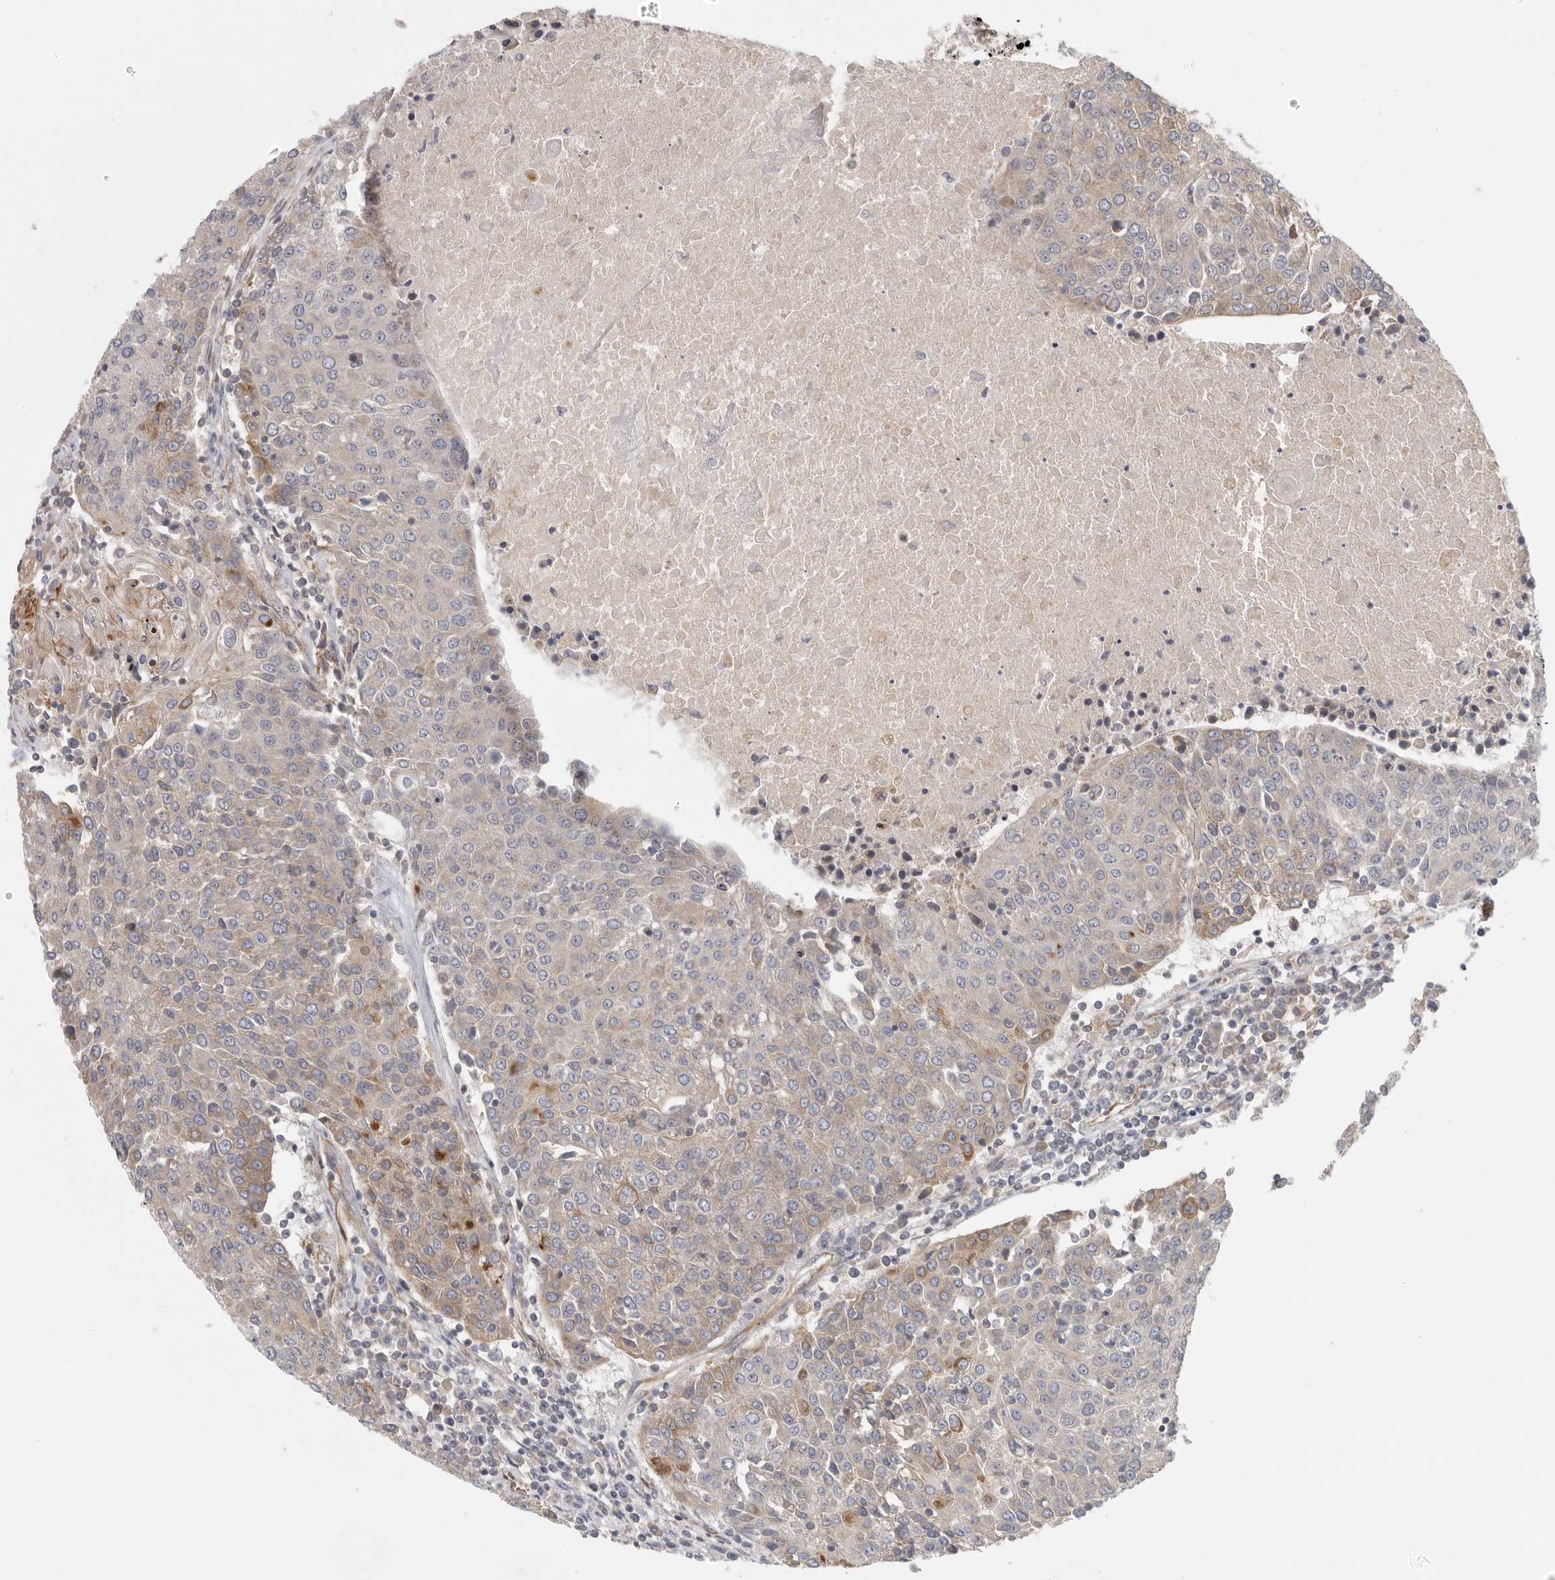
{"staining": {"intensity": "moderate", "quantity": "<25%", "location": "cytoplasmic/membranous"}, "tissue": "urothelial cancer", "cell_type": "Tumor cells", "image_type": "cancer", "snomed": [{"axis": "morphology", "description": "Urothelial carcinoma, High grade"}, {"axis": "topography", "description": "Urinary bladder"}], "caption": "A brown stain shows moderate cytoplasmic/membranous positivity of a protein in urothelial cancer tumor cells.", "gene": "BCAP29", "patient": {"sex": "female", "age": 85}}